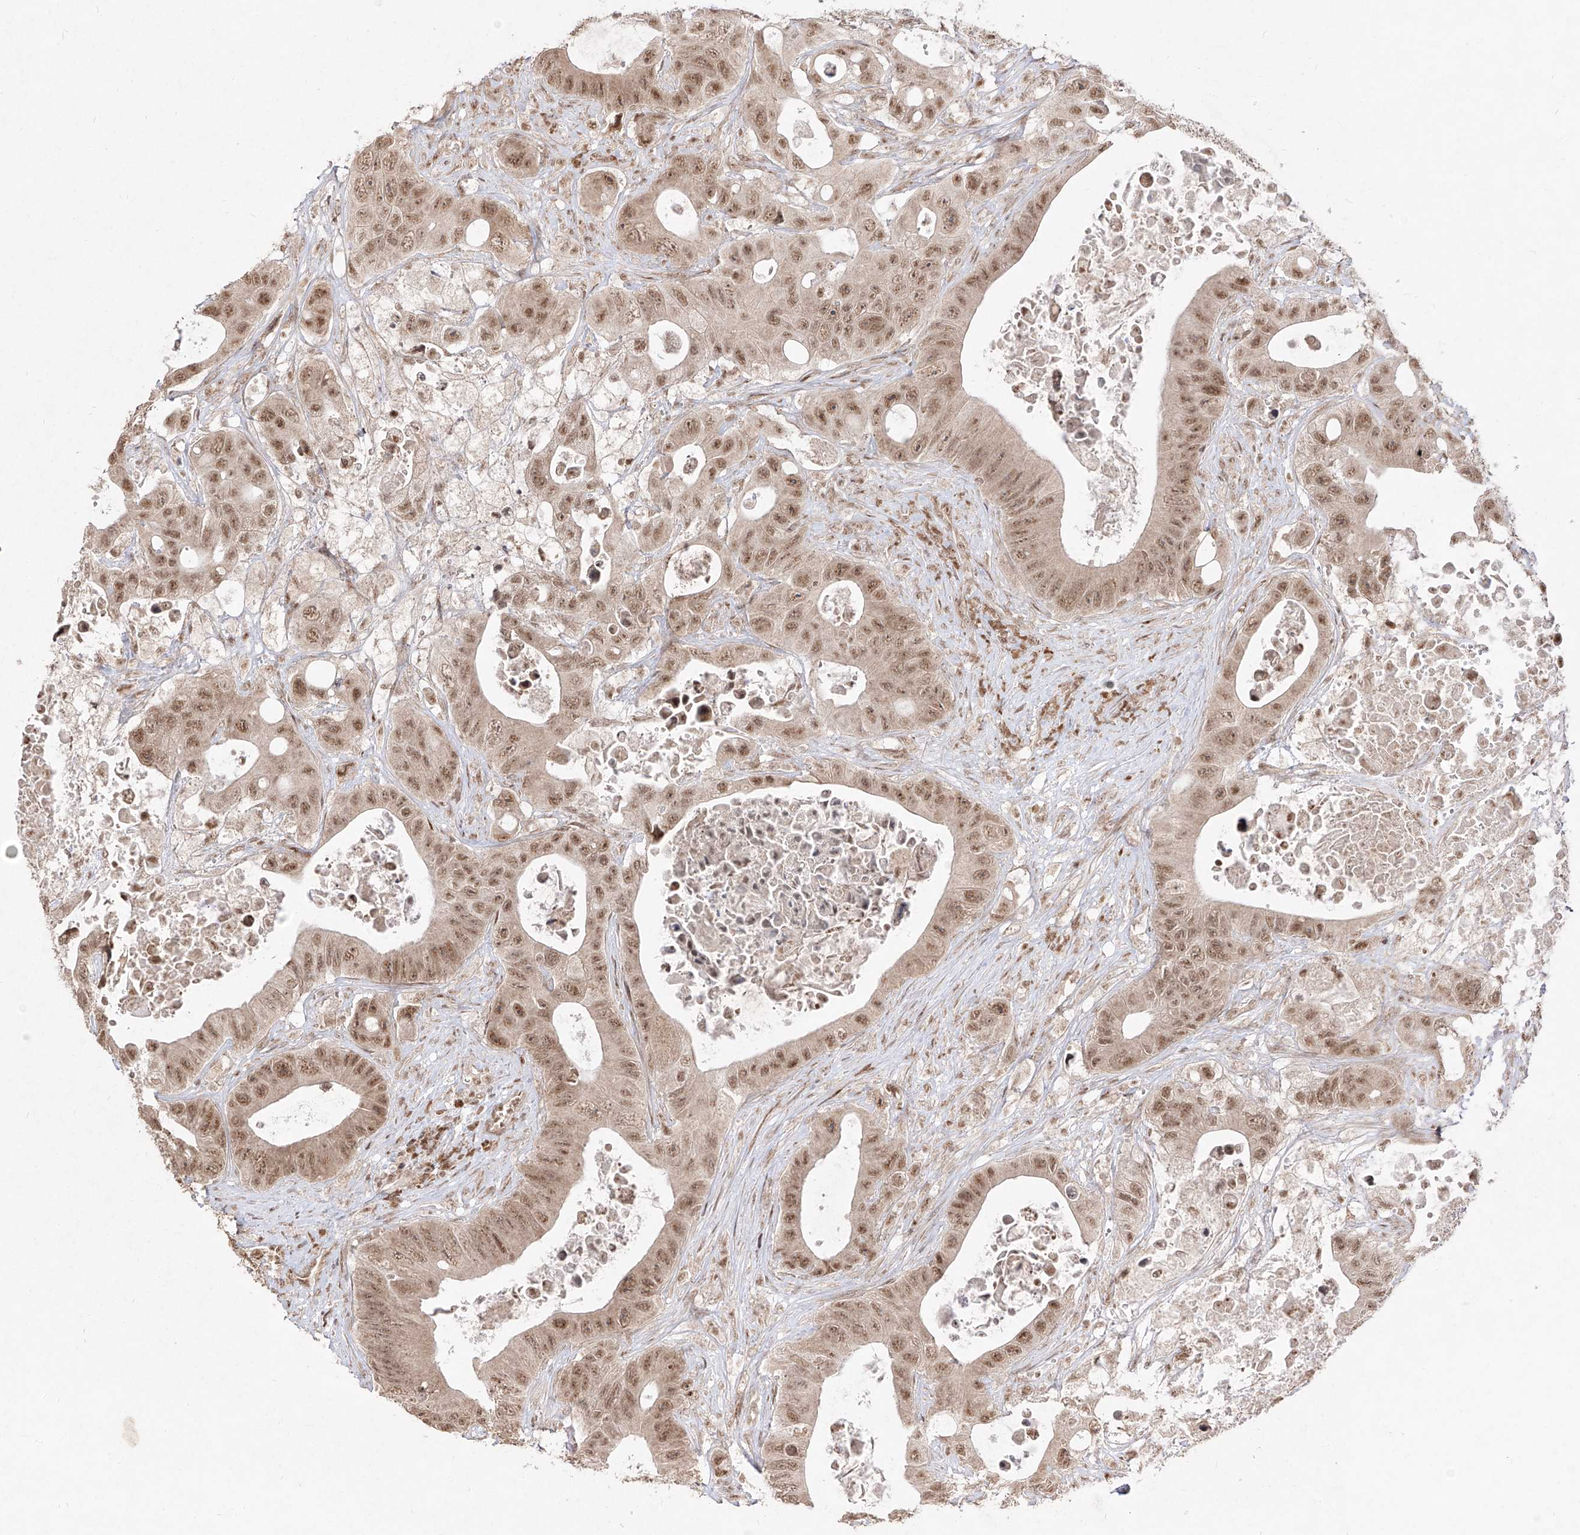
{"staining": {"intensity": "moderate", "quantity": ">75%", "location": "nuclear"}, "tissue": "colorectal cancer", "cell_type": "Tumor cells", "image_type": "cancer", "snomed": [{"axis": "morphology", "description": "Adenocarcinoma, NOS"}, {"axis": "topography", "description": "Colon"}], "caption": "A photomicrograph of human colorectal cancer (adenocarcinoma) stained for a protein demonstrates moderate nuclear brown staining in tumor cells. Immunohistochemistry stains the protein of interest in brown and the nuclei are stained blue.", "gene": "SNRNP27", "patient": {"sex": "female", "age": 46}}